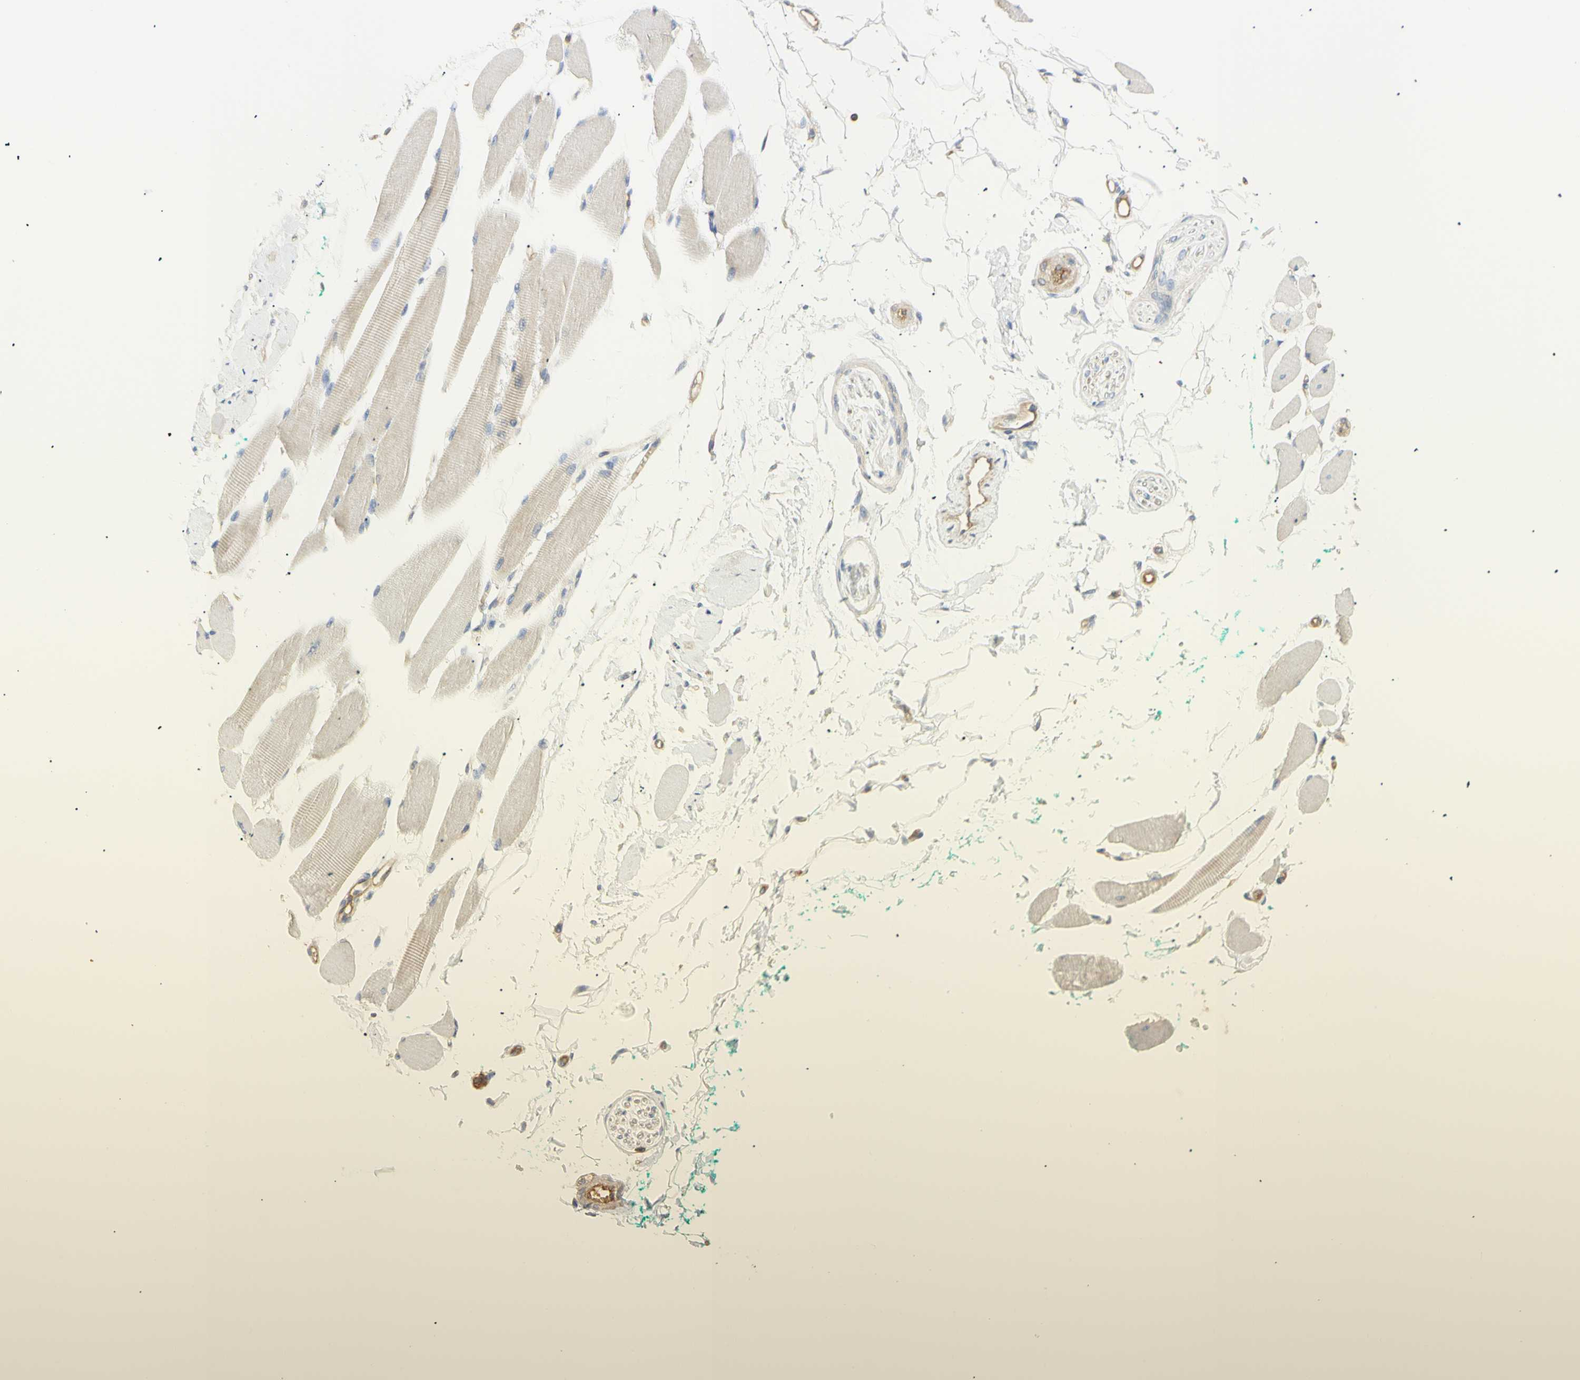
{"staining": {"intensity": "moderate", "quantity": "25%-75%", "location": "cytoplasmic/membranous"}, "tissue": "skeletal muscle", "cell_type": "Myocytes", "image_type": "normal", "snomed": [{"axis": "morphology", "description": "Normal tissue, NOS"}, {"axis": "topography", "description": "Skeletal muscle"}, {"axis": "topography", "description": "Oral tissue"}, {"axis": "topography", "description": "Peripheral nerve tissue"}], "caption": "A high-resolution histopathology image shows immunohistochemistry staining of benign skeletal muscle, which demonstrates moderate cytoplasmic/membranous staining in about 25%-75% of myocytes. (DAB (3,3'-diaminobenzidine) = brown stain, brightfield microscopy at high magnification).", "gene": "KCNE4", "patient": {"sex": "female", "age": 84}}